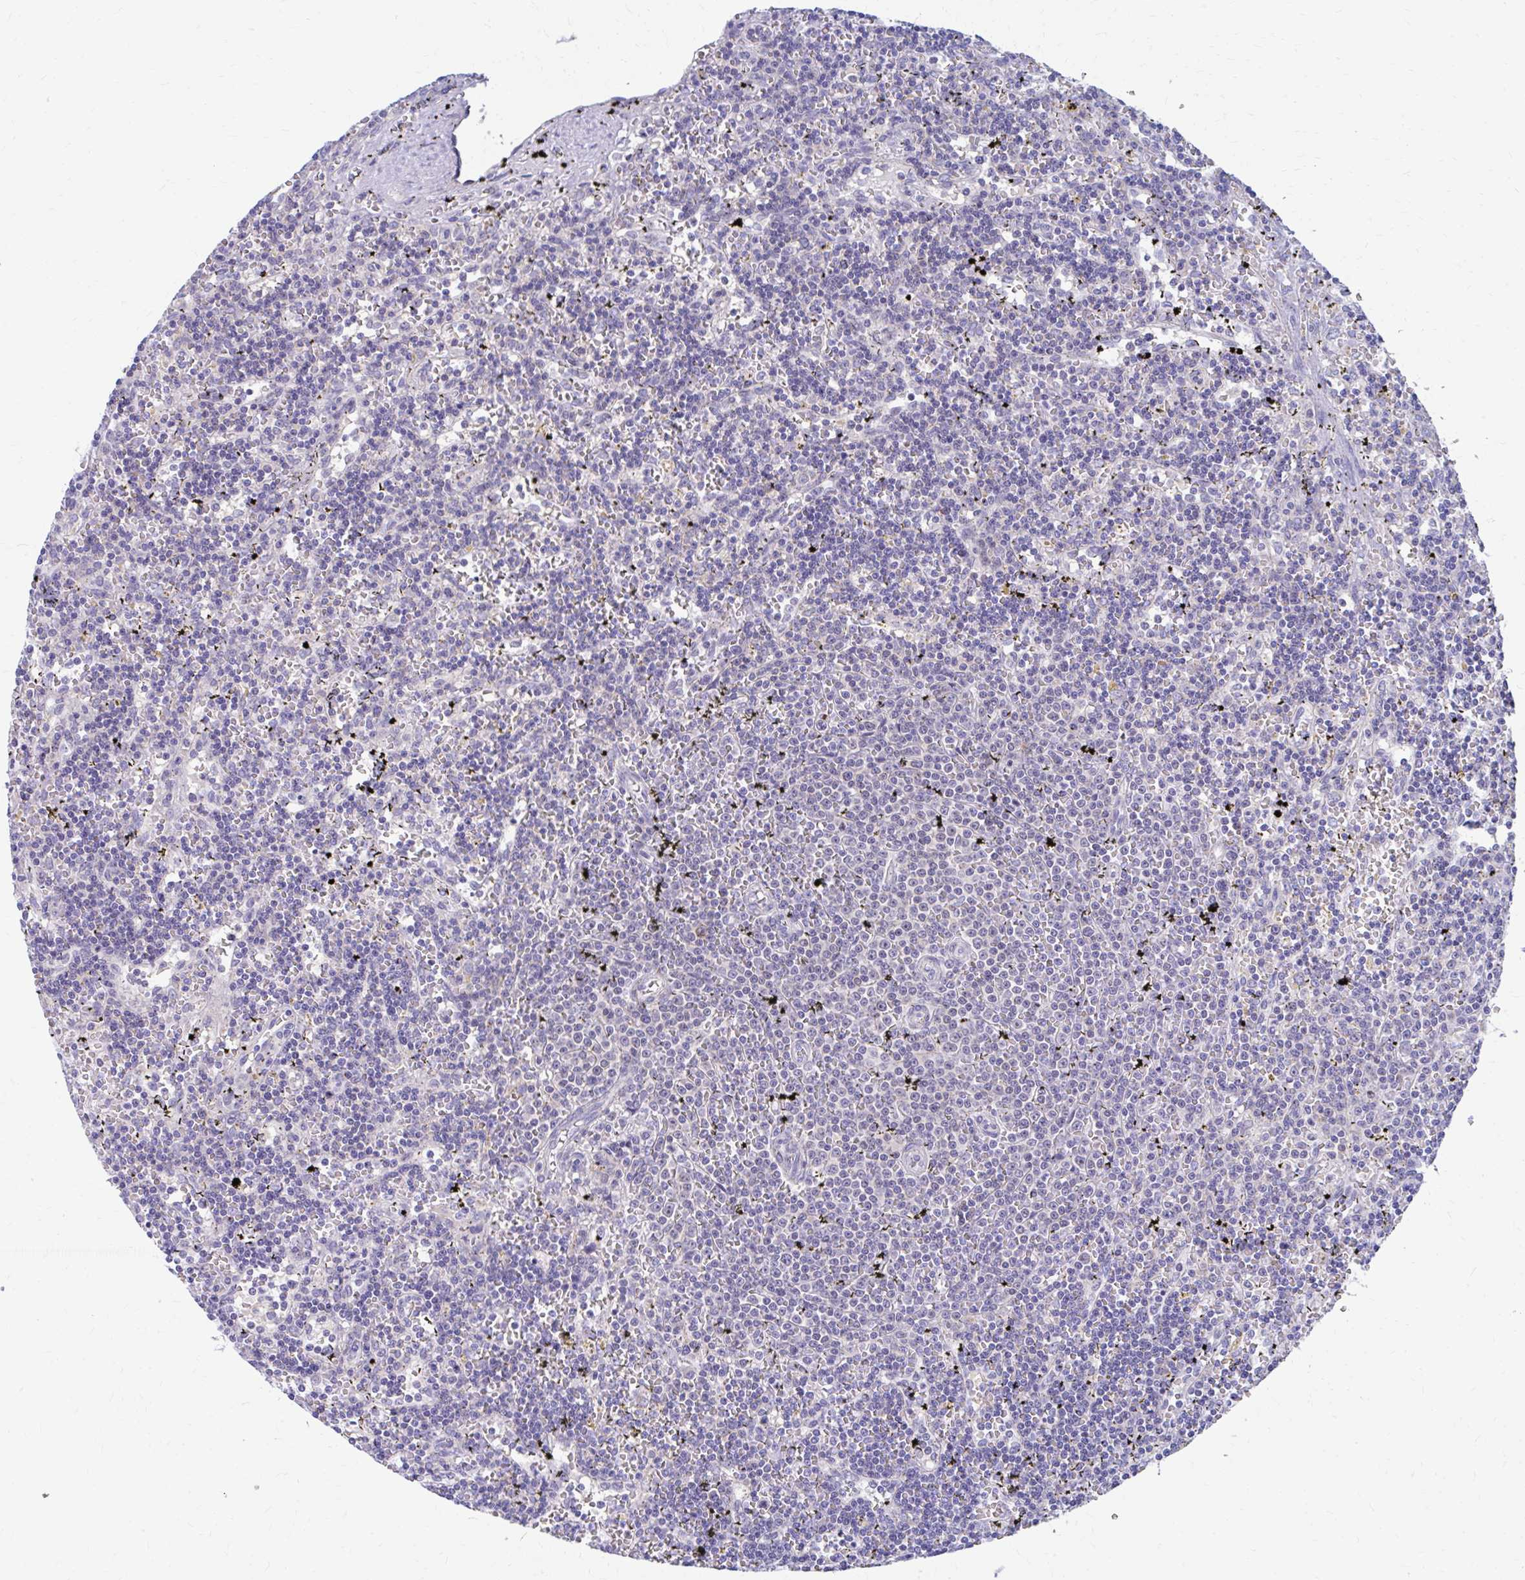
{"staining": {"intensity": "negative", "quantity": "none", "location": "none"}, "tissue": "lymphoma", "cell_type": "Tumor cells", "image_type": "cancer", "snomed": [{"axis": "morphology", "description": "Malignant lymphoma, non-Hodgkin's type, Low grade"}, {"axis": "topography", "description": "Spleen"}], "caption": "Tumor cells show no significant expression in malignant lymphoma, non-Hodgkin's type (low-grade).", "gene": "RADIL", "patient": {"sex": "male", "age": 60}}